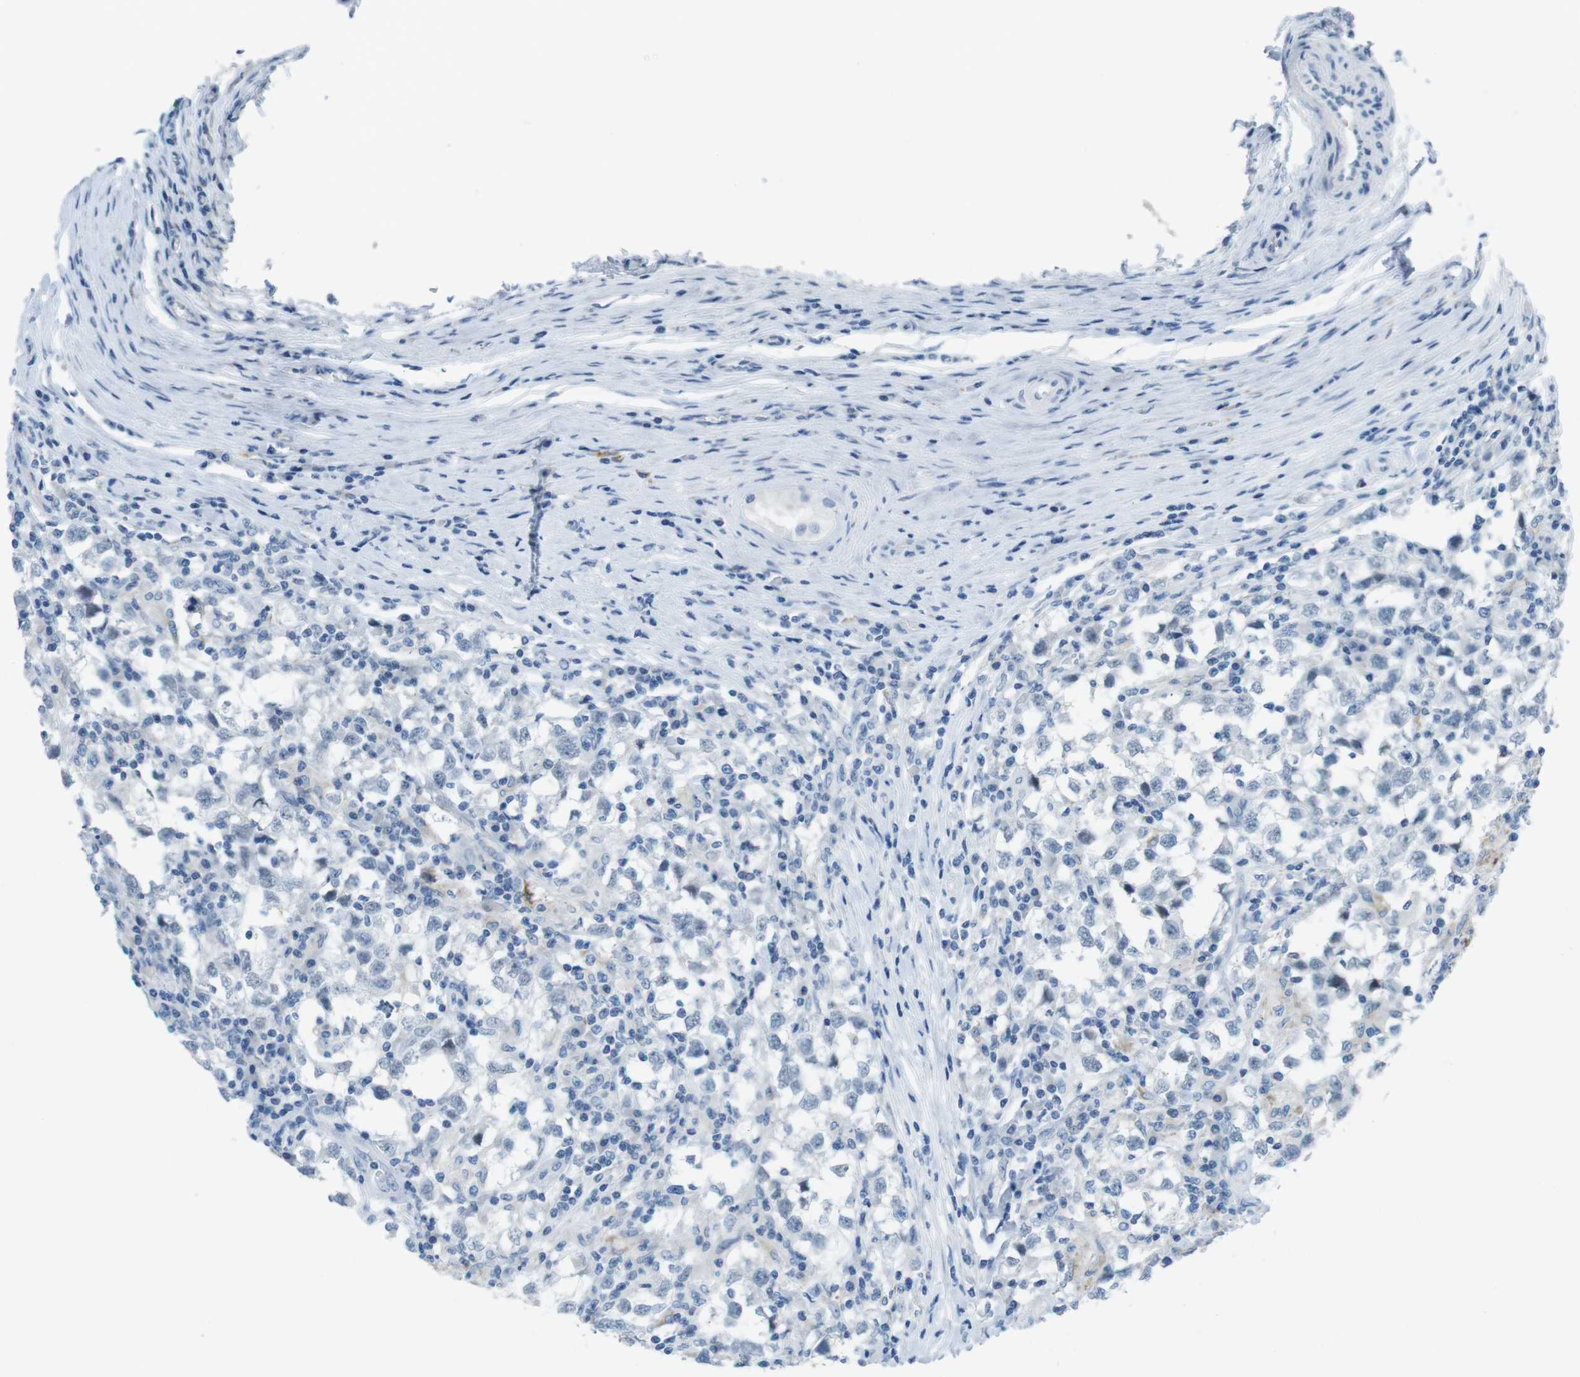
{"staining": {"intensity": "negative", "quantity": "none", "location": "none"}, "tissue": "testis cancer", "cell_type": "Tumor cells", "image_type": "cancer", "snomed": [{"axis": "morphology", "description": "Carcinoma, Embryonal, NOS"}, {"axis": "topography", "description": "Testis"}], "caption": "IHC photomicrograph of neoplastic tissue: testis cancer (embryonal carcinoma) stained with DAB exhibits no significant protein positivity in tumor cells.", "gene": "YIPF1", "patient": {"sex": "male", "age": 21}}